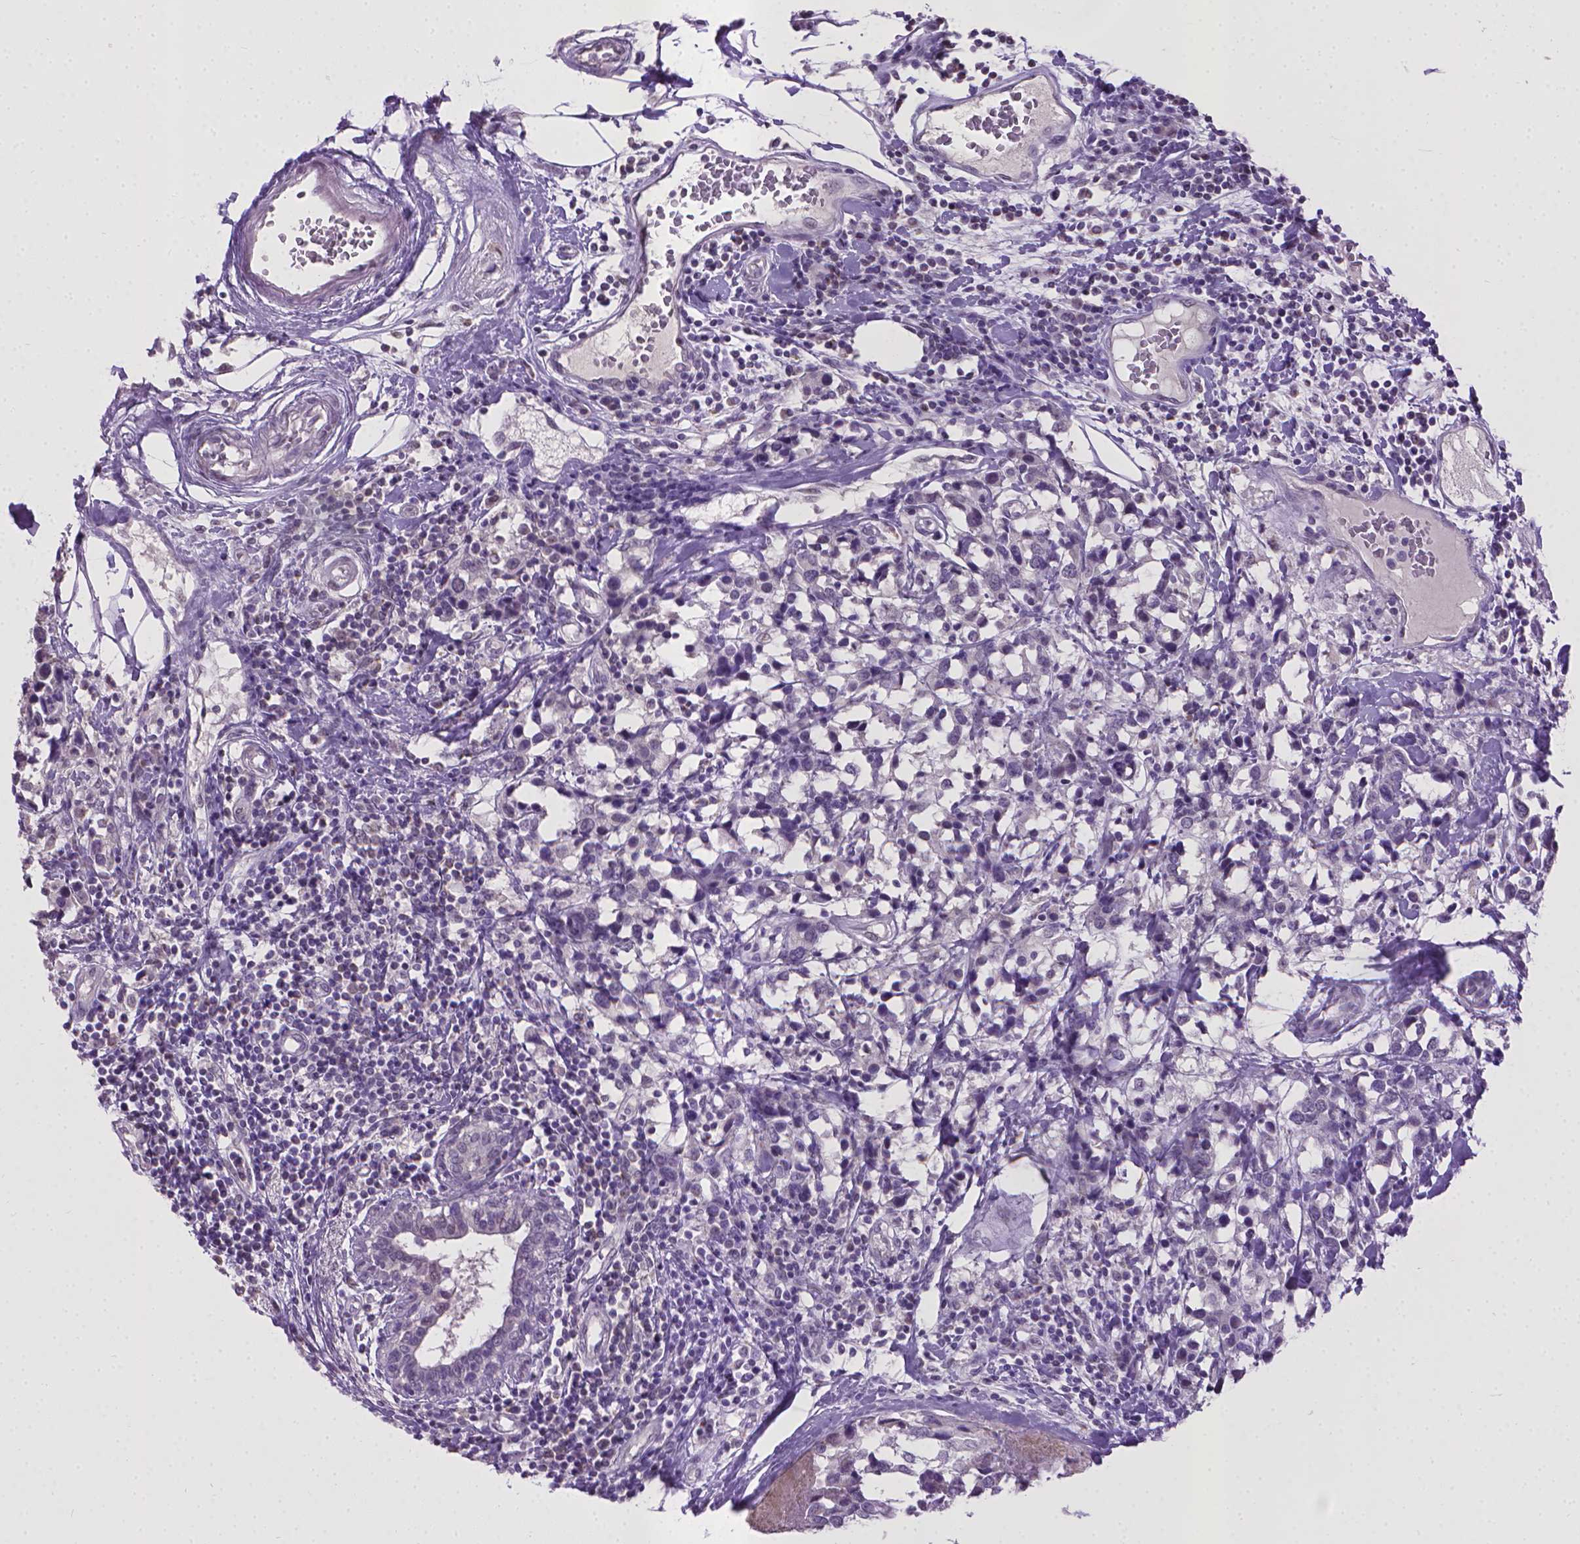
{"staining": {"intensity": "negative", "quantity": "none", "location": "none"}, "tissue": "breast cancer", "cell_type": "Tumor cells", "image_type": "cancer", "snomed": [{"axis": "morphology", "description": "Lobular carcinoma"}, {"axis": "topography", "description": "Breast"}], "caption": "A photomicrograph of human breast lobular carcinoma is negative for staining in tumor cells.", "gene": "KMO", "patient": {"sex": "female", "age": 59}}